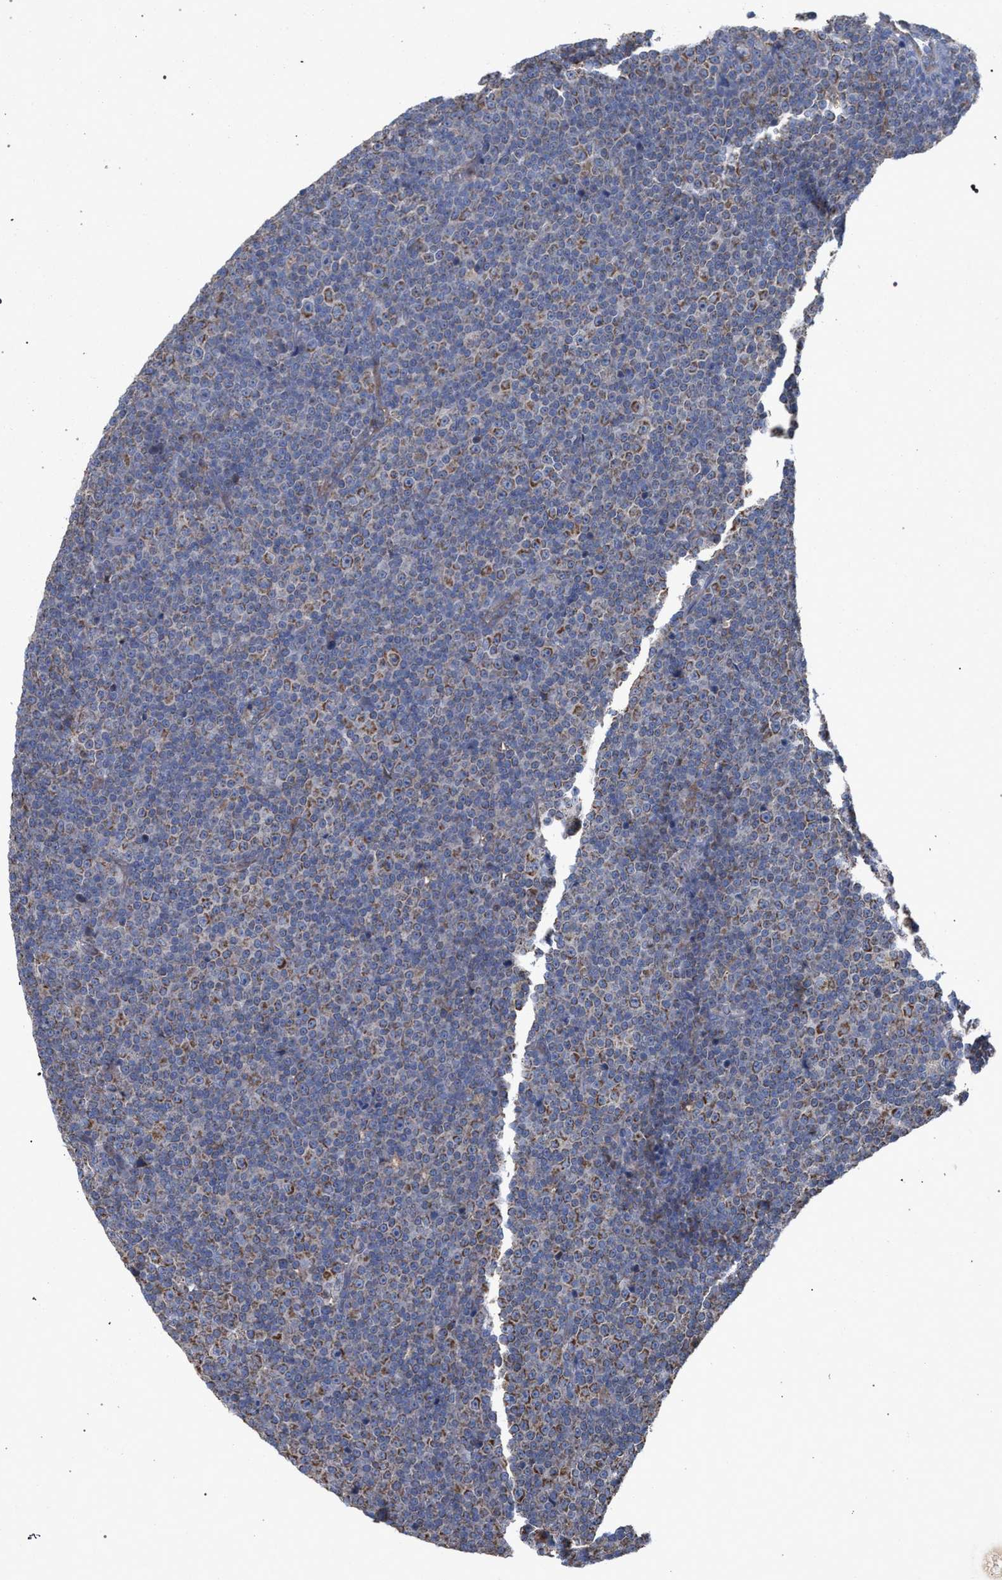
{"staining": {"intensity": "moderate", "quantity": "25%-75%", "location": "cytoplasmic/membranous"}, "tissue": "lymphoma", "cell_type": "Tumor cells", "image_type": "cancer", "snomed": [{"axis": "morphology", "description": "Malignant lymphoma, non-Hodgkin's type, Low grade"}, {"axis": "topography", "description": "Lymph node"}], "caption": "High-magnification brightfield microscopy of low-grade malignant lymphoma, non-Hodgkin's type stained with DAB (3,3'-diaminobenzidine) (brown) and counterstained with hematoxylin (blue). tumor cells exhibit moderate cytoplasmic/membranous positivity is present in about25%-75% of cells.", "gene": "BCL2L12", "patient": {"sex": "female", "age": 67}}